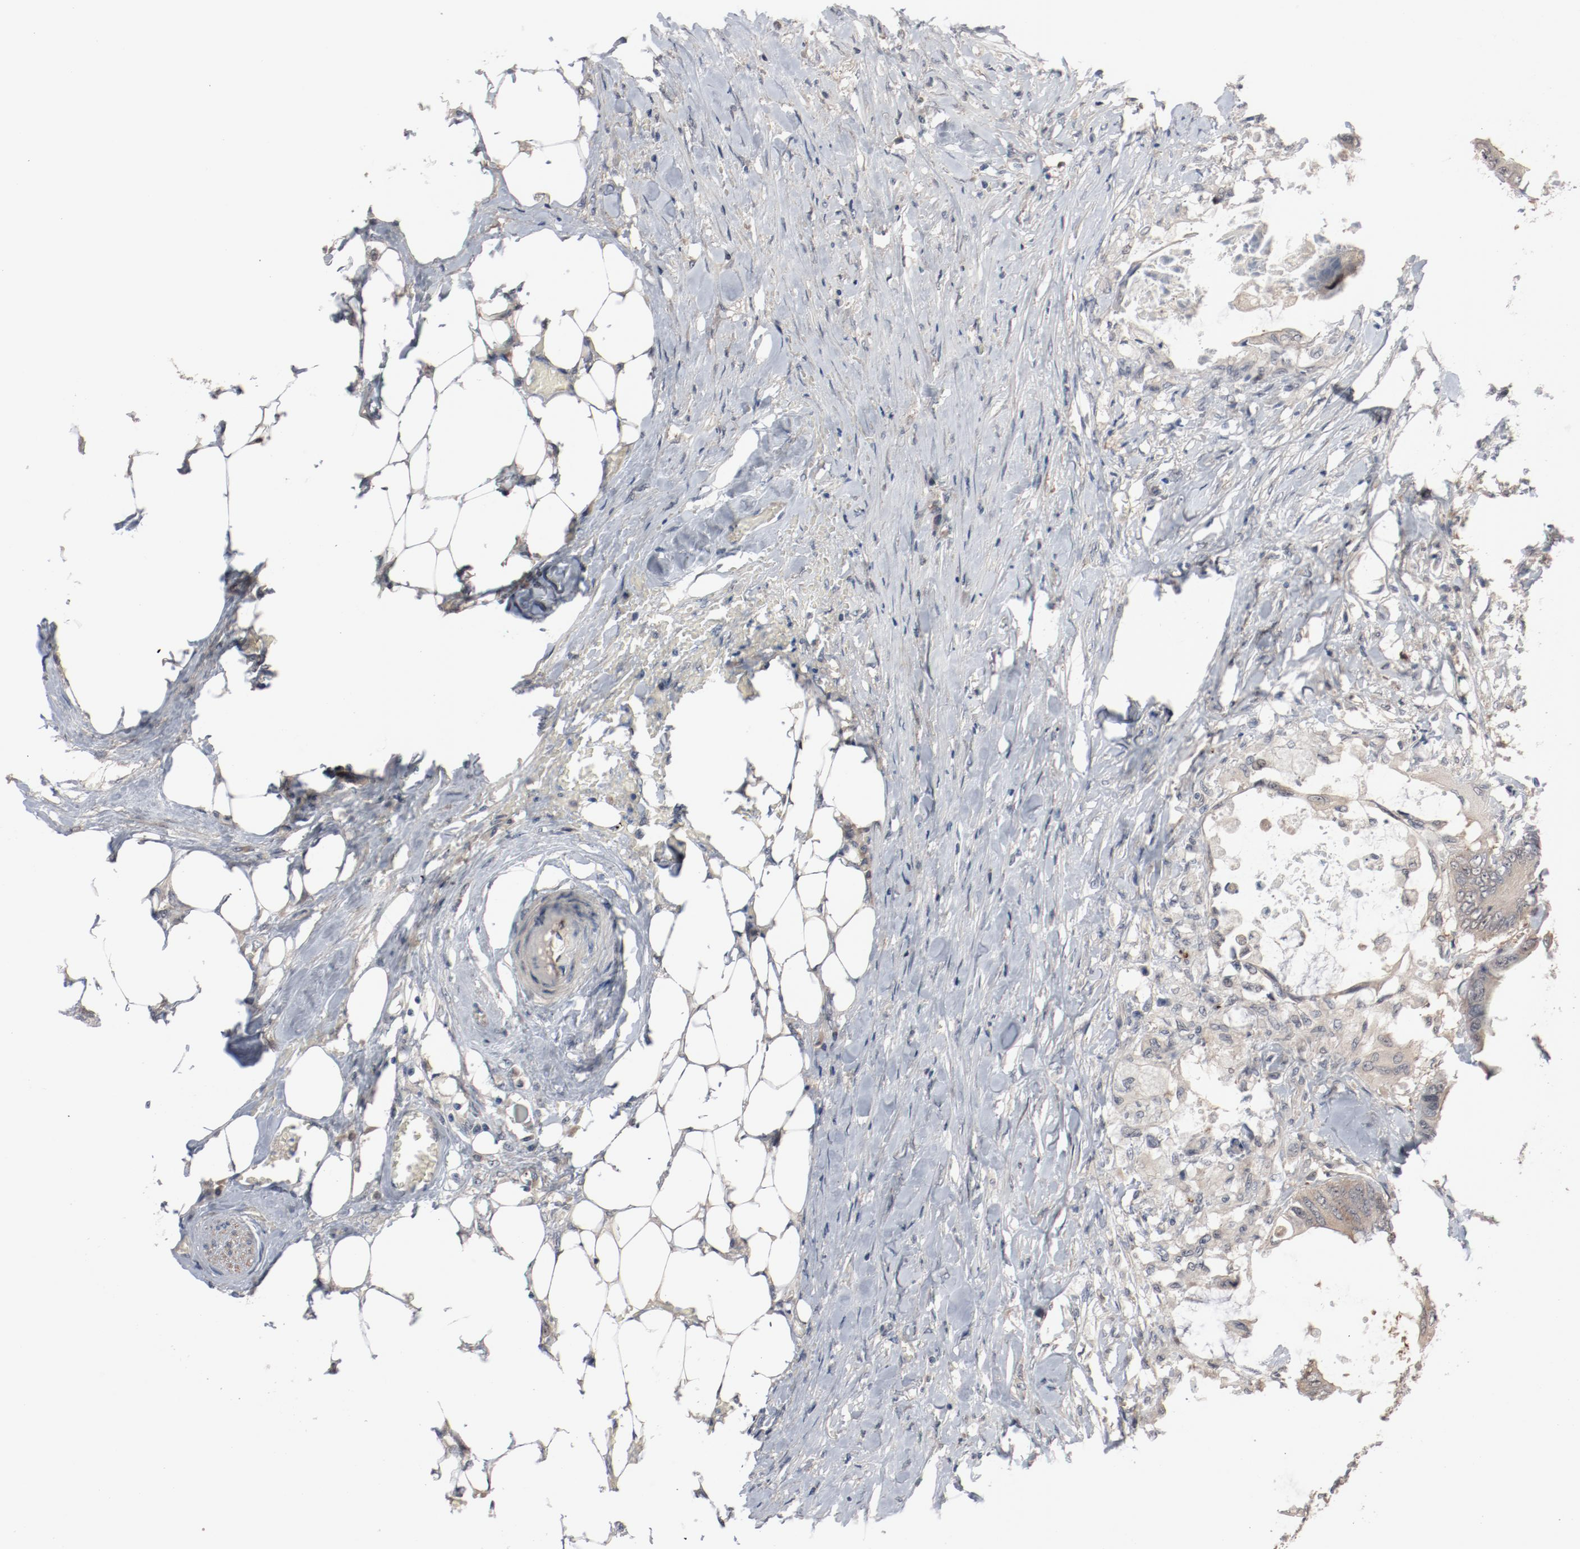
{"staining": {"intensity": "weak", "quantity": ">75%", "location": "cytoplasmic/membranous"}, "tissue": "colorectal cancer", "cell_type": "Tumor cells", "image_type": "cancer", "snomed": [{"axis": "morphology", "description": "Normal tissue, NOS"}, {"axis": "morphology", "description": "Adenocarcinoma, NOS"}, {"axis": "topography", "description": "Rectum"}, {"axis": "topography", "description": "Peripheral nerve tissue"}], "caption": "Colorectal cancer (adenocarcinoma) stained with a brown dye reveals weak cytoplasmic/membranous positive expression in approximately >75% of tumor cells.", "gene": "DNAL4", "patient": {"sex": "female", "age": 77}}